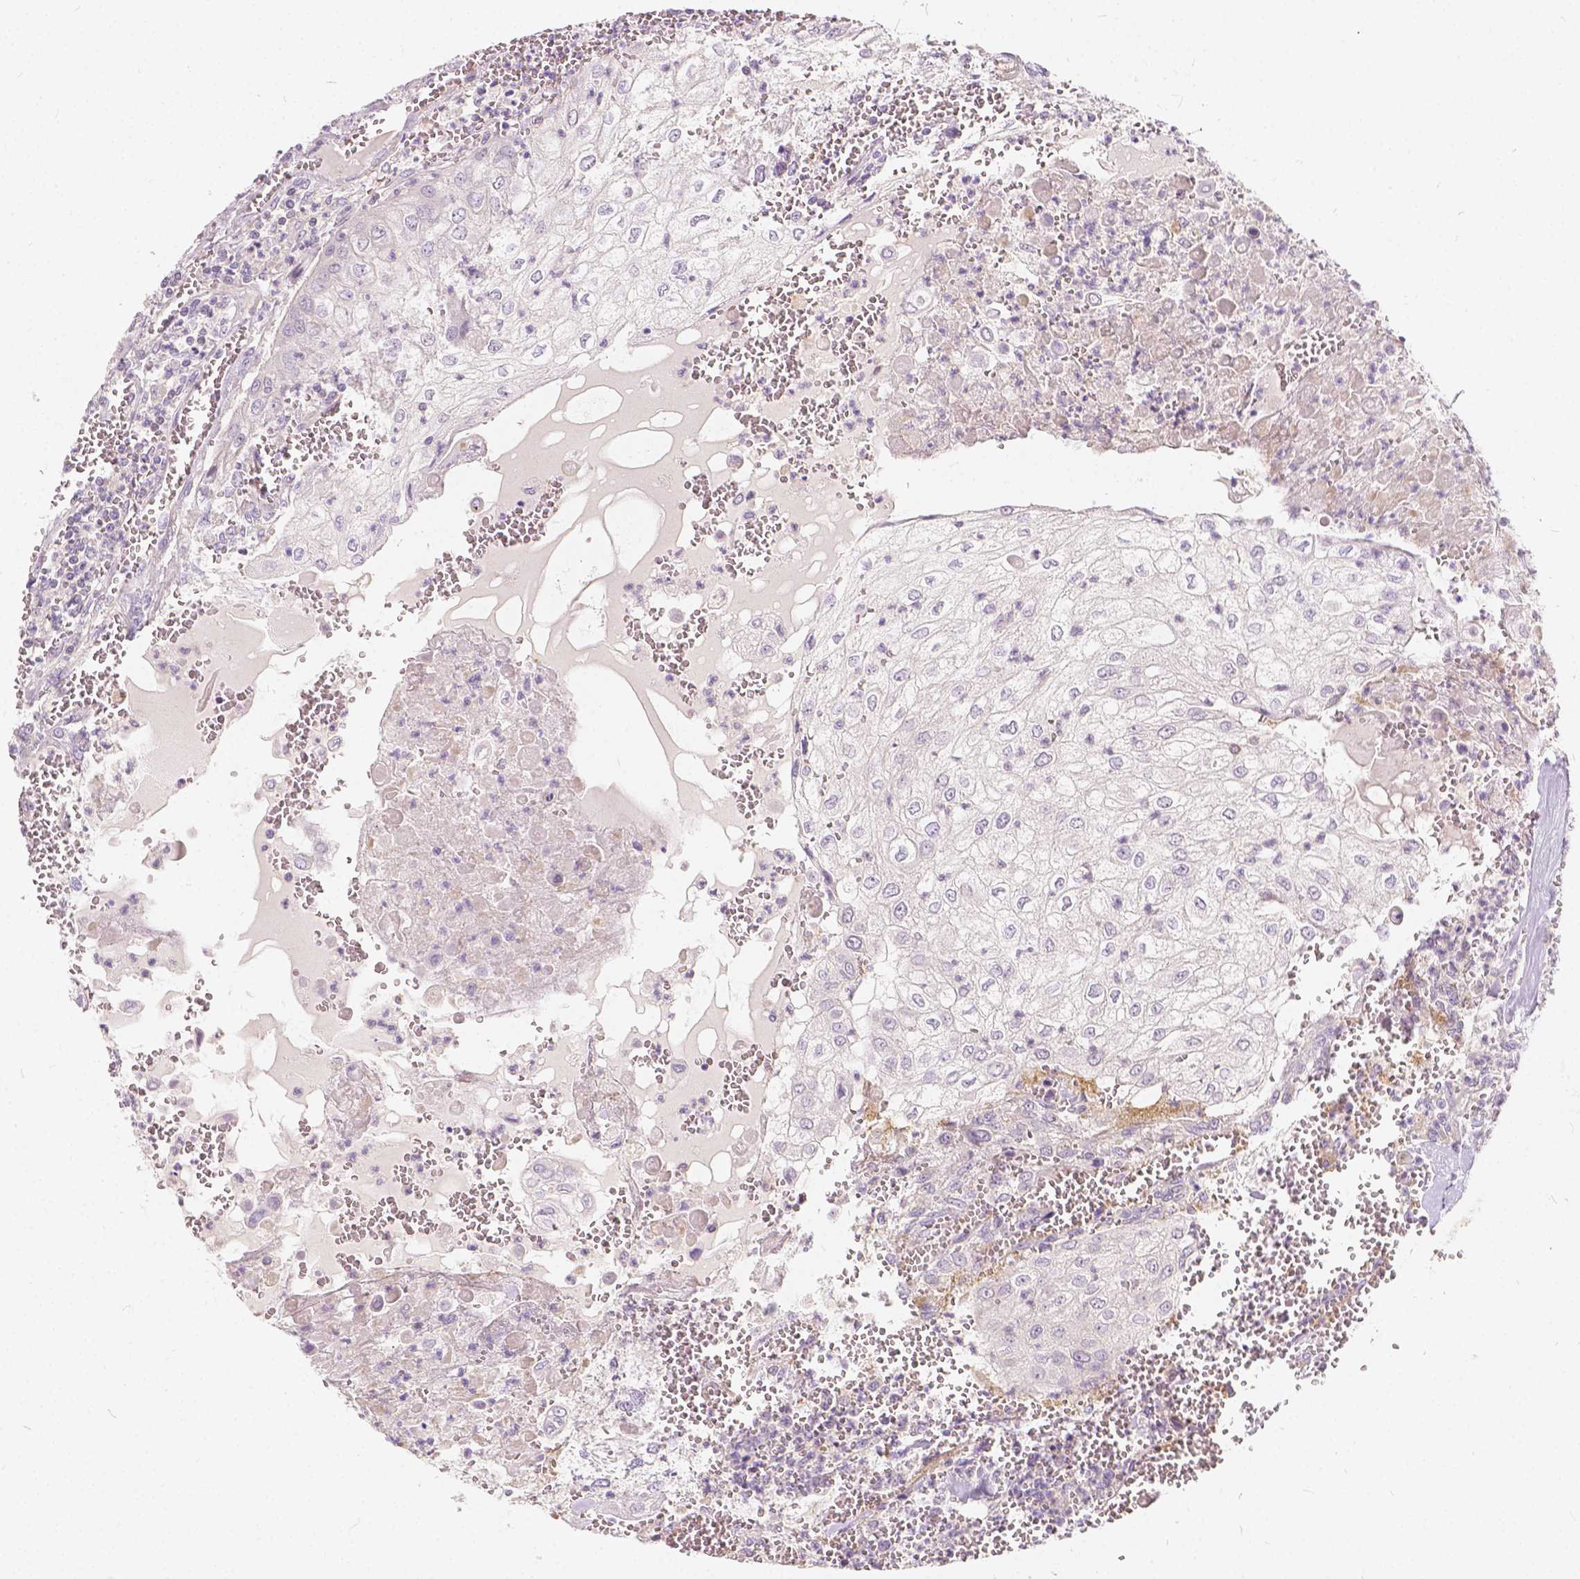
{"staining": {"intensity": "negative", "quantity": "none", "location": "none"}, "tissue": "urothelial cancer", "cell_type": "Tumor cells", "image_type": "cancer", "snomed": [{"axis": "morphology", "description": "Urothelial carcinoma, High grade"}, {"axis": "topography", "description": "Urinary bladder"}], "caption": "An immunohistochemistry (IHC) micrograph of urothelial carcinoma (high-grade) is shown. There is no staining in tumor cells of urothelial carcinoma (high-grade).", "gene": "KIAA0513", "patient": {"sex": "male", "age": 62}}